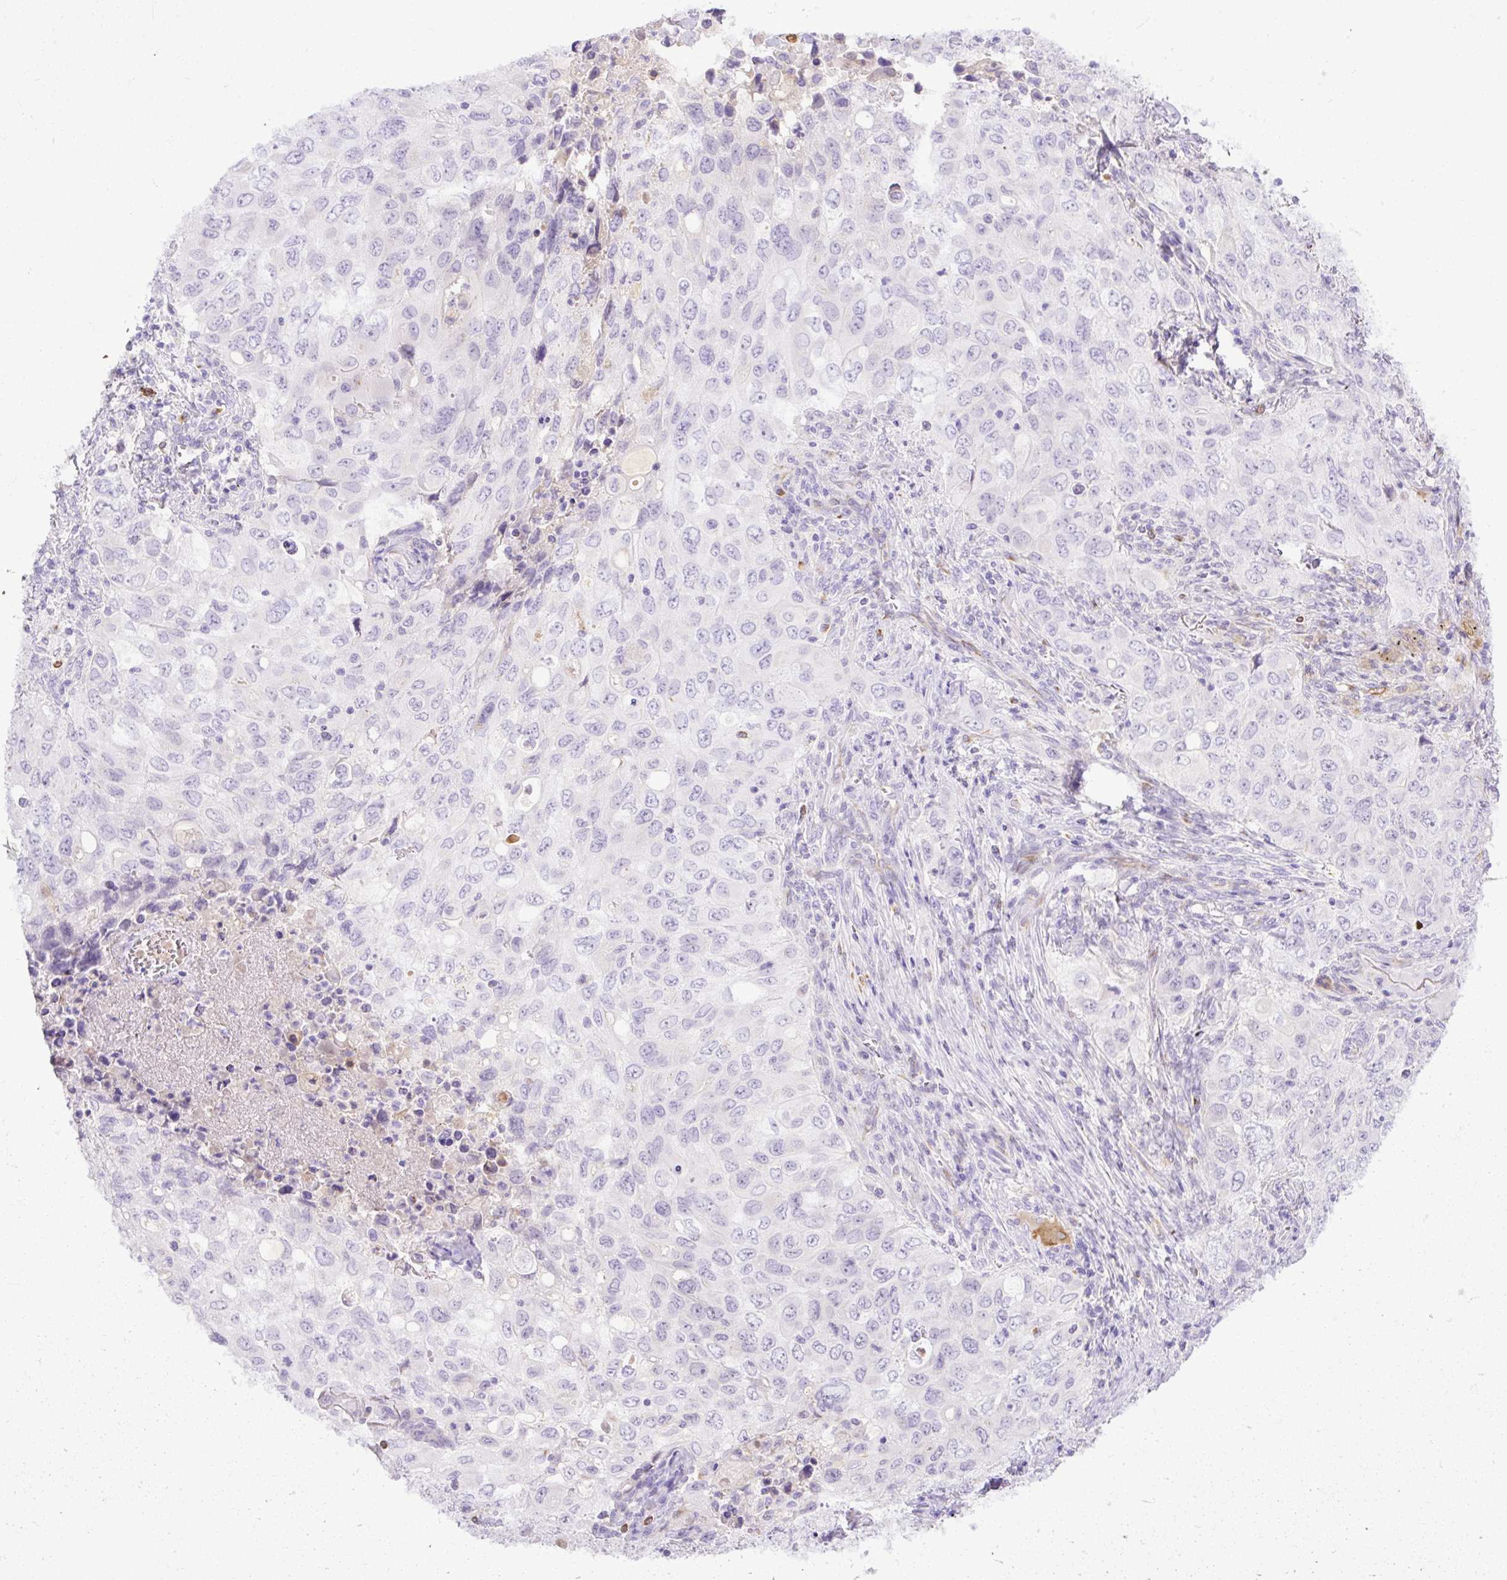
{"staining": {"intensity": "negative", "quantity": "none", "location": "none"}, "tissue": "lung cancer", "cell_type": "Tumor cells", "image_type": "cancer", "snomed": [{"axis": "morphology", "description": "Adenocarcinoma, NOS"}, {"axis": "morphology", "description": "Adenocarcinoma, metastatic, NOS"}, {"axis": "topography", "description": "Lymph node"}, {"axis": "topography", "description": "Lung"}], "caption": "This is a photomicrograph of immunohistochemistry (IHC) staining of metastatic adenocarcinoma (lung), which shows no expression in tumor cells.", "gene": "SPTBN5", "patient": {"sex": "female", "age": 42}}